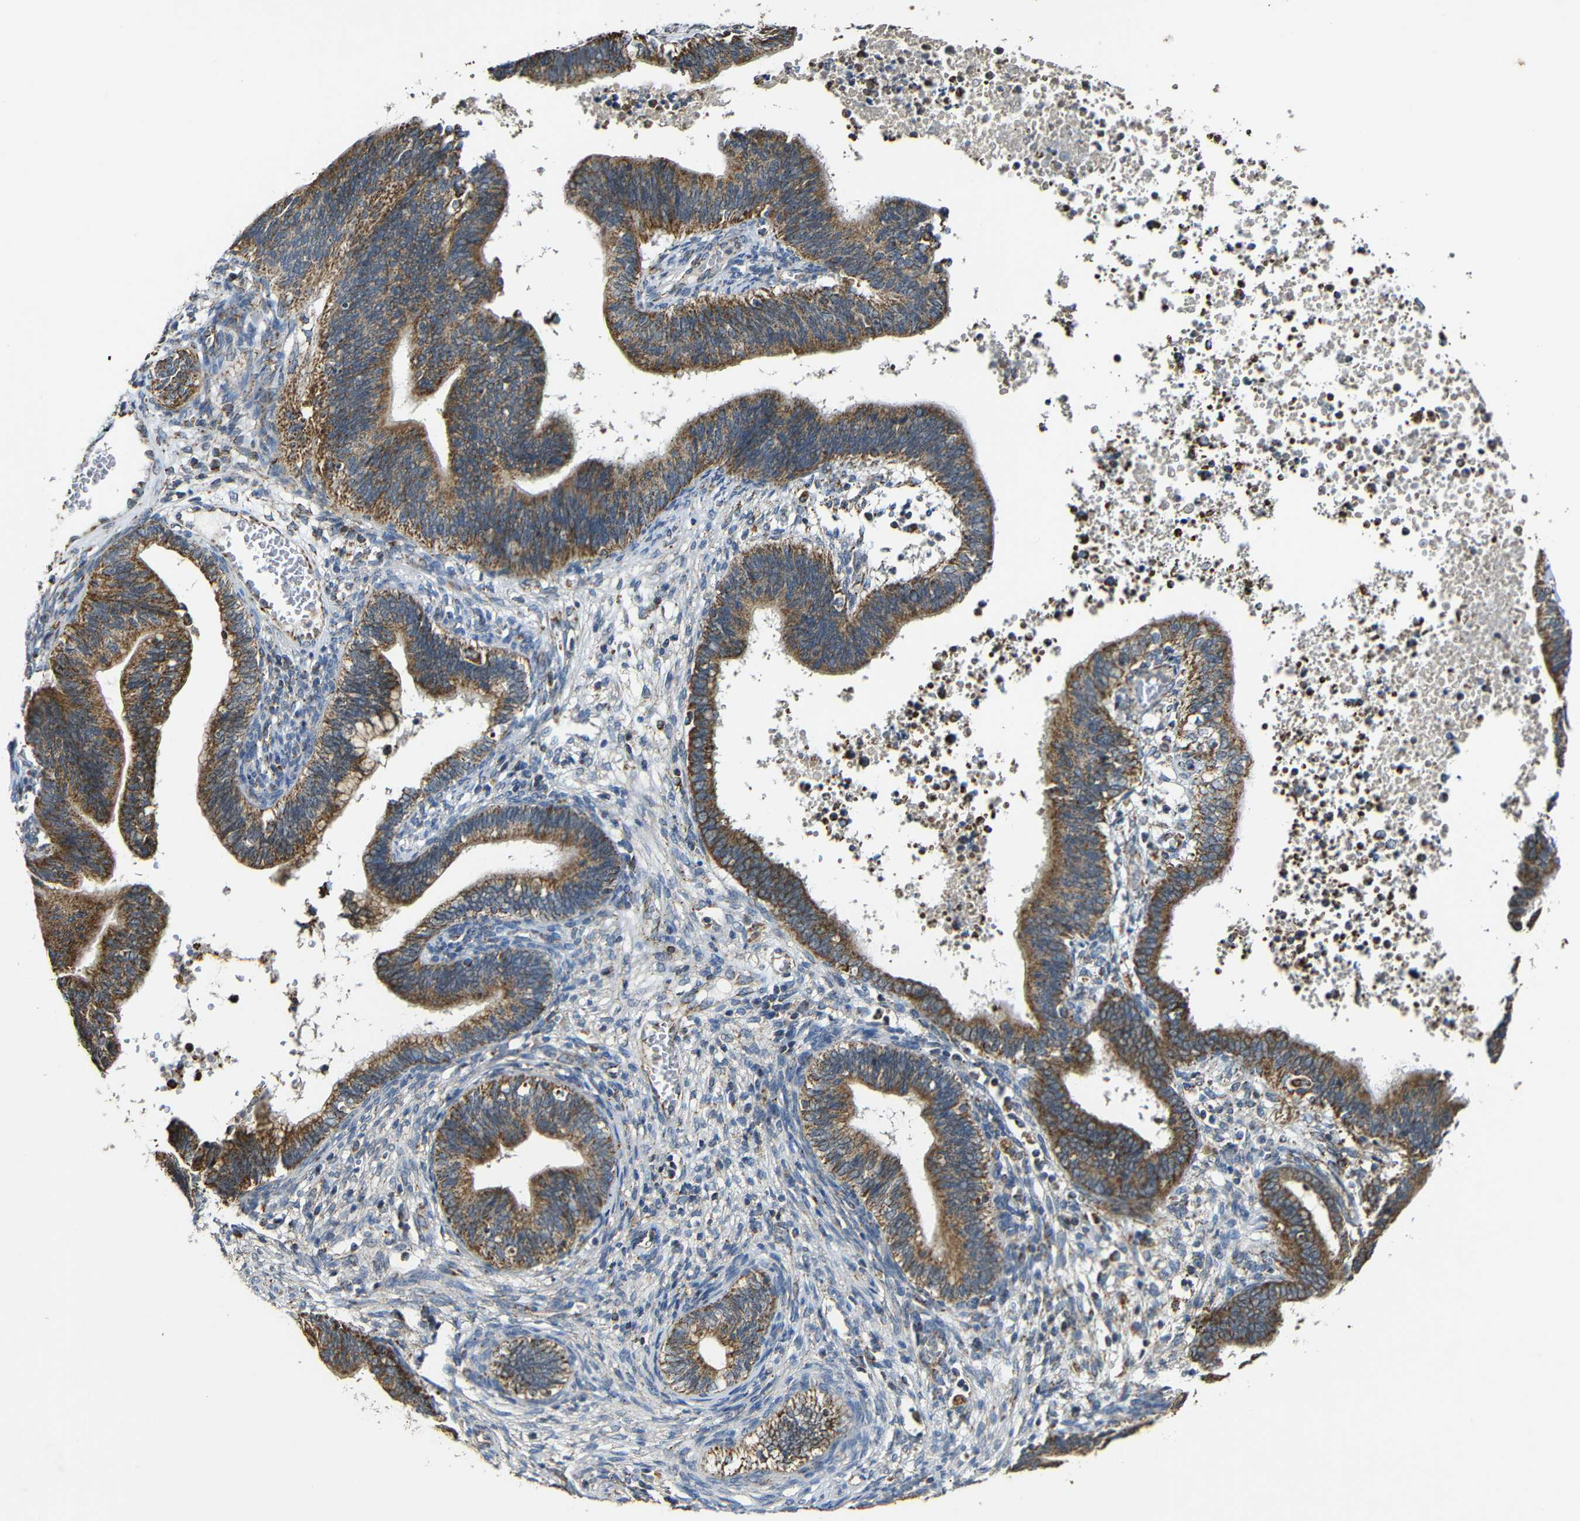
{"staining": {"intensity": "moderate", "quantity": ">75%", "location": "cytoplasmic/membranous"}, "tissue": "cervical cancer", "cell_type": "Tumor cells", "image_type": "cancer", "snomed": [{"axis": "morphology", "description": "Adenocarcinoma, NOS"}, {"axis": "topography", "description": "Cervix"}], "caption": "The histopathology image displays staining of adenocarcinoma (cervical), revealing moderate cytoplasmic/membranous protein expression (brown color) within tumor cells.", "gene": "NR3C2", "patient": {"sex": "female", "age": 44}}